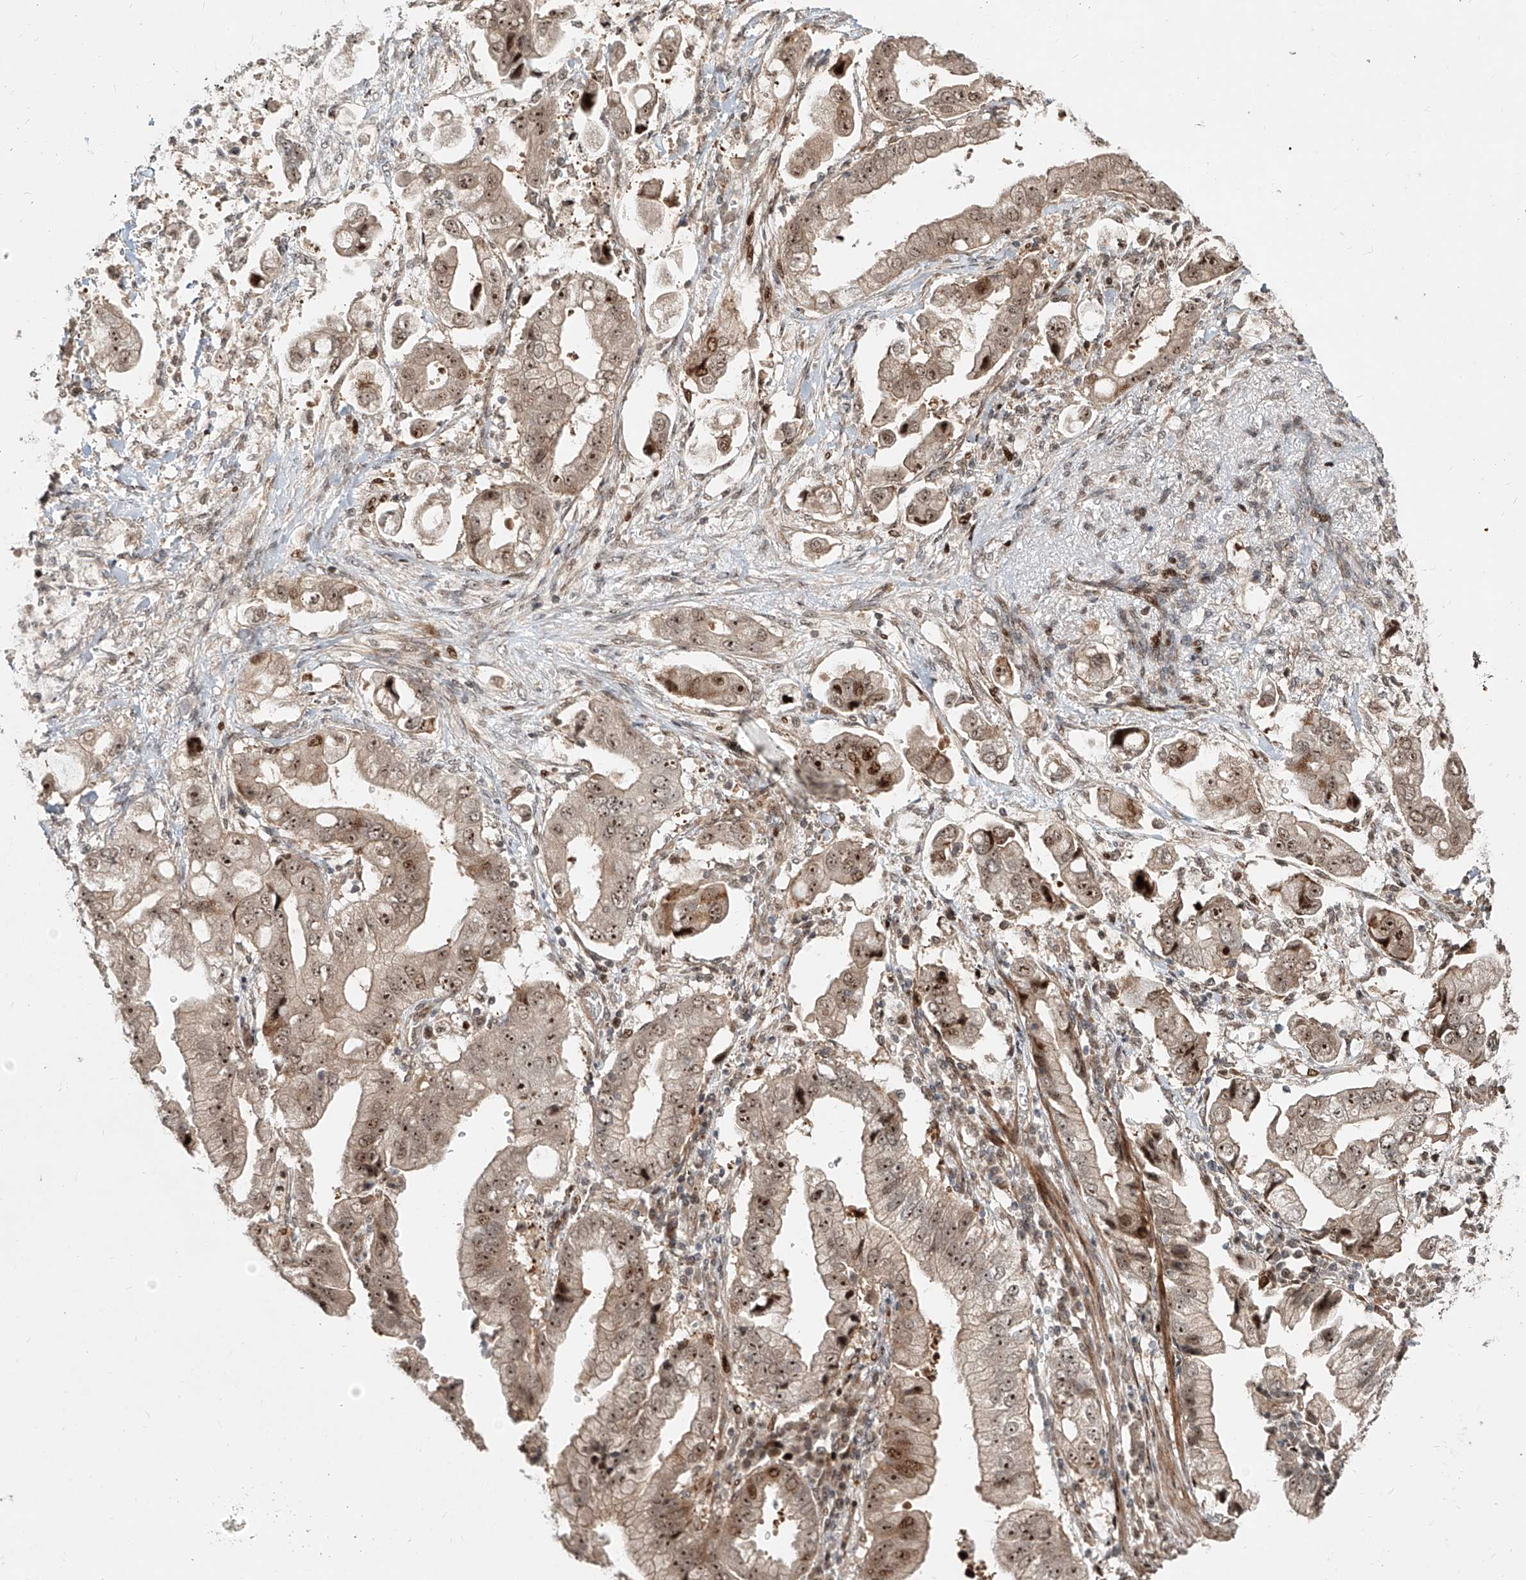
{"staining": {"intensity": "strong", "quantity": "25%-75%", "location": "cytoplasmic/membranous,nuclear"}, "tissue": "stomach cancer", "cell_type": "Tumor cells", "image_type": "cancer", "snomed": [{"axis": "morphology", "description": "Adenocarcinoma, NOS"}, {"axis": "topography", "description": "Stomach"}], "caption": "IHC of stomach cancer (adenocarcinoma) shows high levels of strong cytoplasmic/membranous and nuclear positivity in about 25%-75% of tumor cells.", "gene": "ZNF710", "patient": {"sex": "male", "age": 62}}